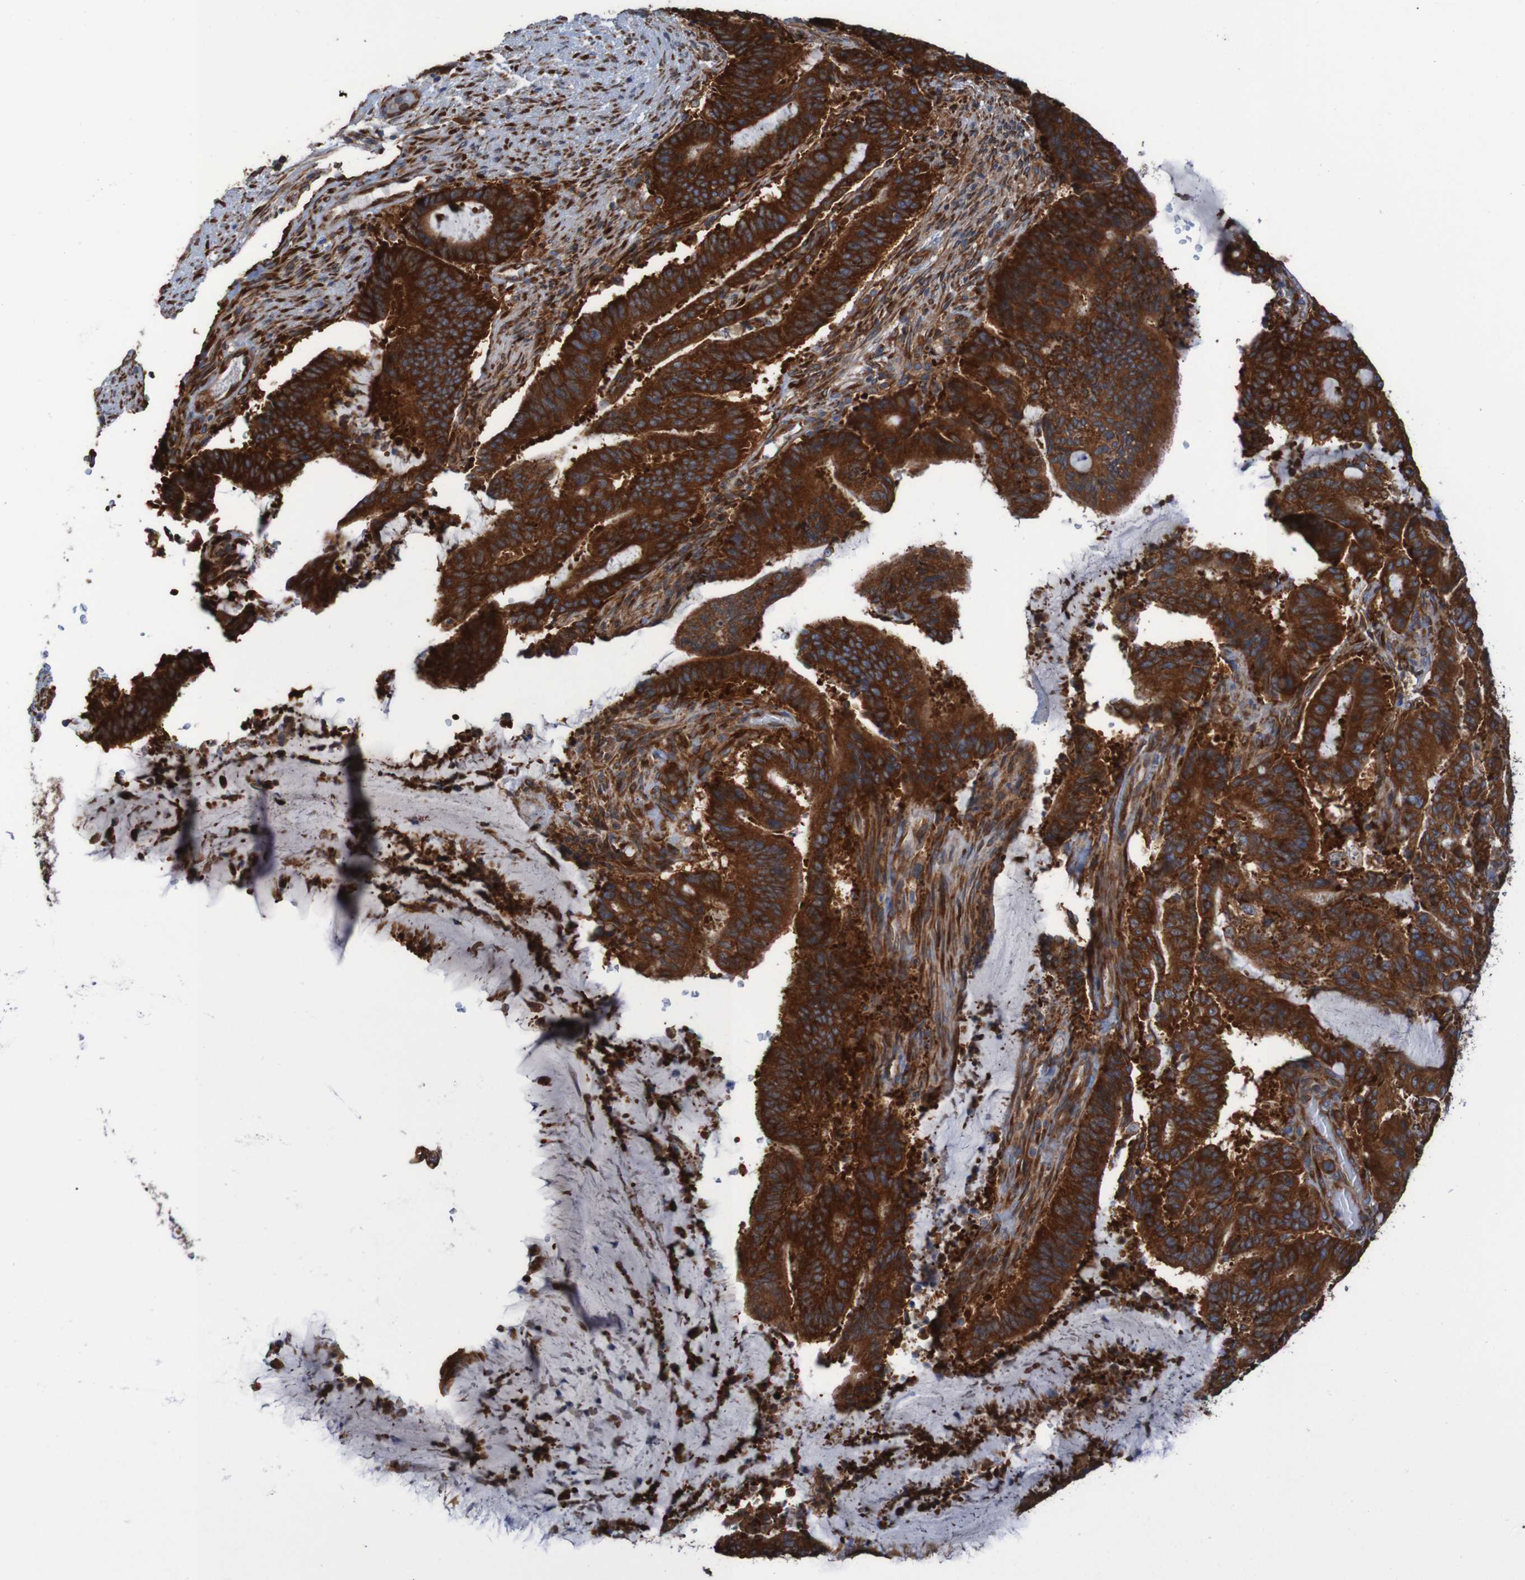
{"staining": {"intensity": "strong", "quantity": ">75%", "location": "cytoplasmic/membranous"}, "tissue": "liver cancer", "cell_type": "Tumor cells", "image_type": "cancer", "snomed": [{"axis": "morphology", "description": "Cholangiocarcinoma"}, {"axis": "topography", "description": "Liver"}], "caption": "Cholangiocarcinoma (liver) stained for a protein (brown) exhibits strong cytoplasmic/membranous positive expression in about >75% of tumor cells.", "gene": "RPL10", "patient": {"sex": "female", "age": 73}}